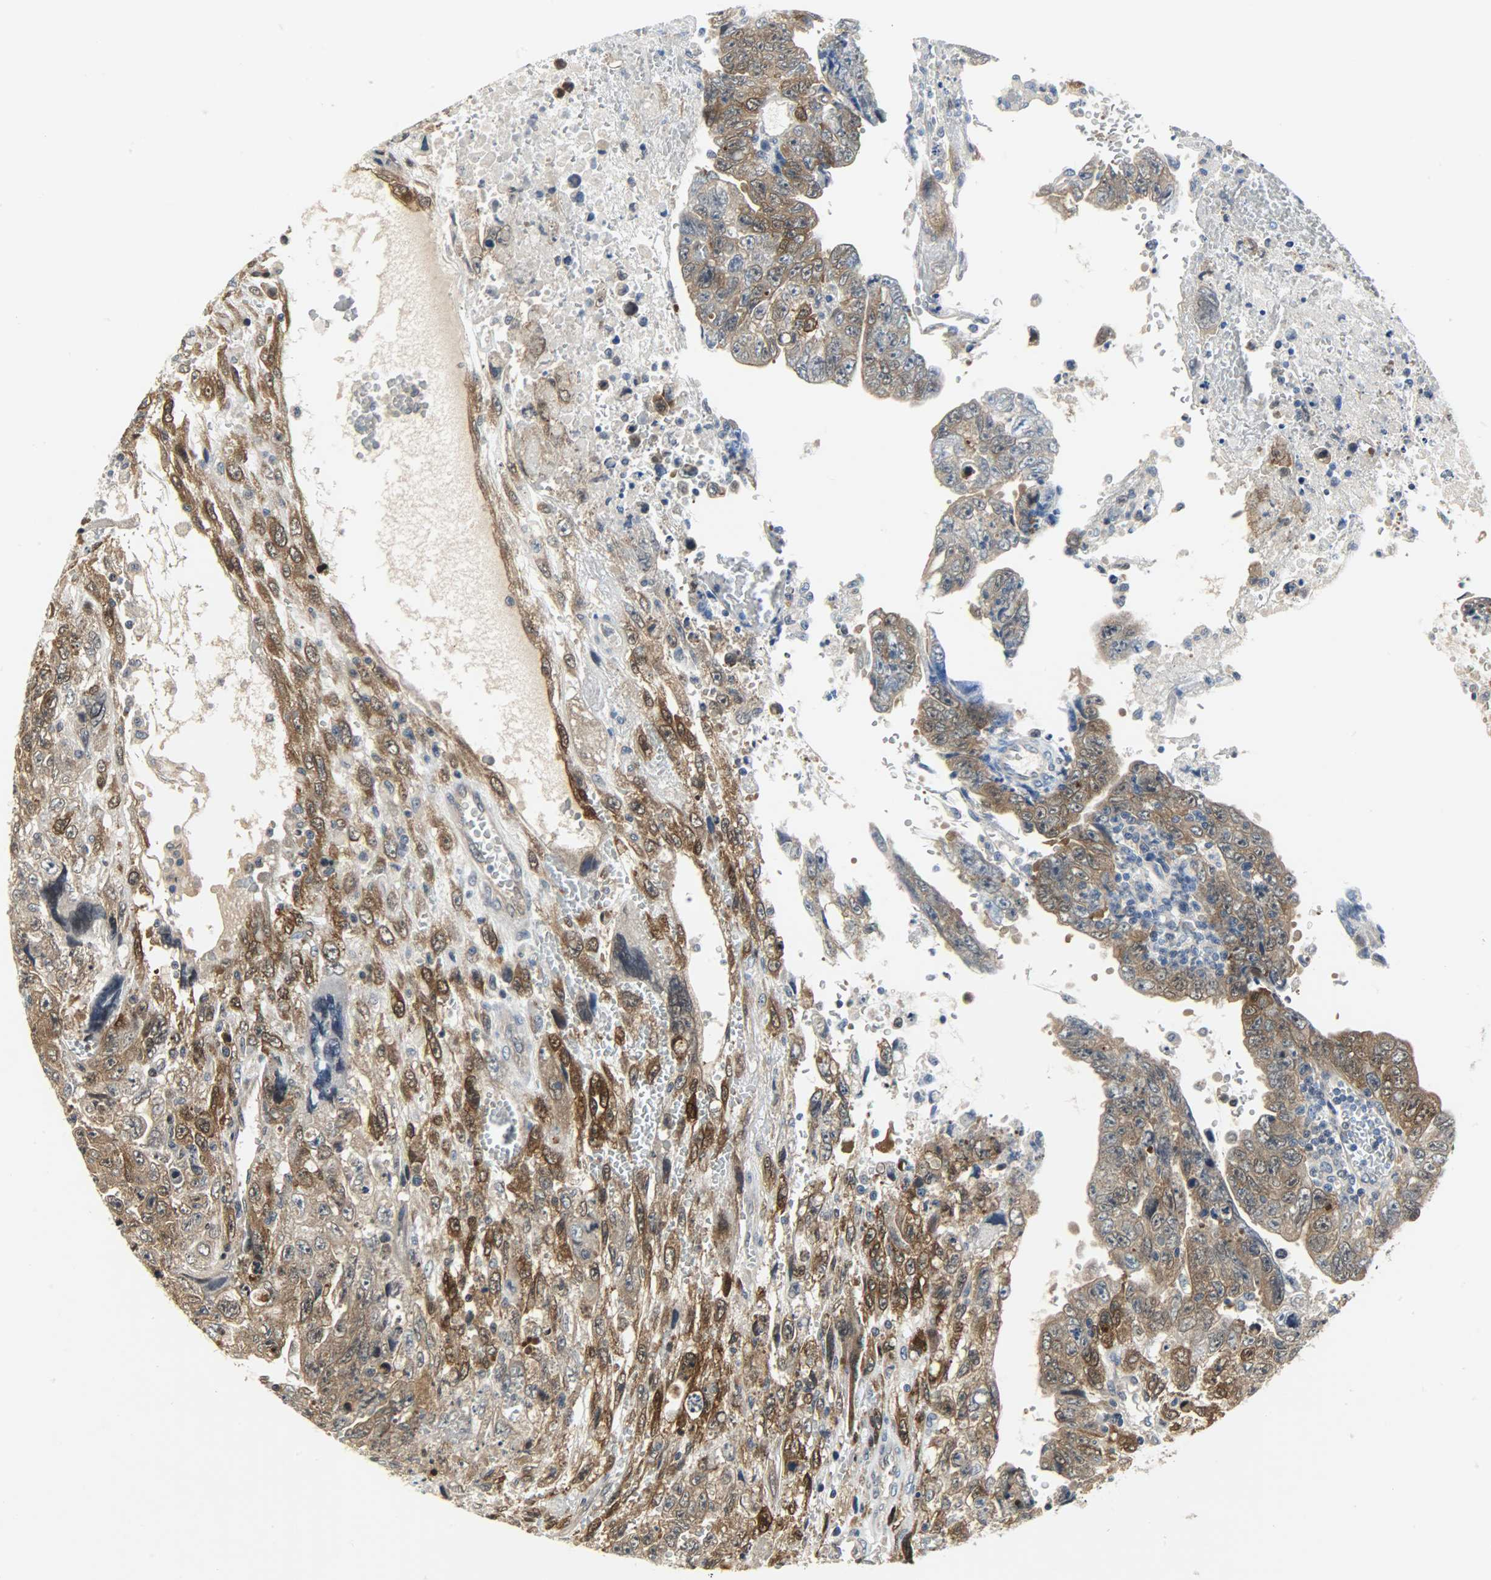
{"staining": {"intensity": "moderate", "quantity": ">75%", "location": "cytoplasmic/membranous"}, "tissue": "testis cancer", "cell_type": "Tumor cells", "image_type": "cancer", "snomed": [{"axis": "morphology", "description": "Carcinoma, Embryonal, NOS"}, {"axis": "topography", "description": "Testis"}], "caption": "Moderate cytoplasmic/membranous protein expression is seen in approximately >75% of tumor cells in embryonal carcinoma (testis).", "gene": "EIF4EBP1", "patient": {"sex": "male", "age": 28}}